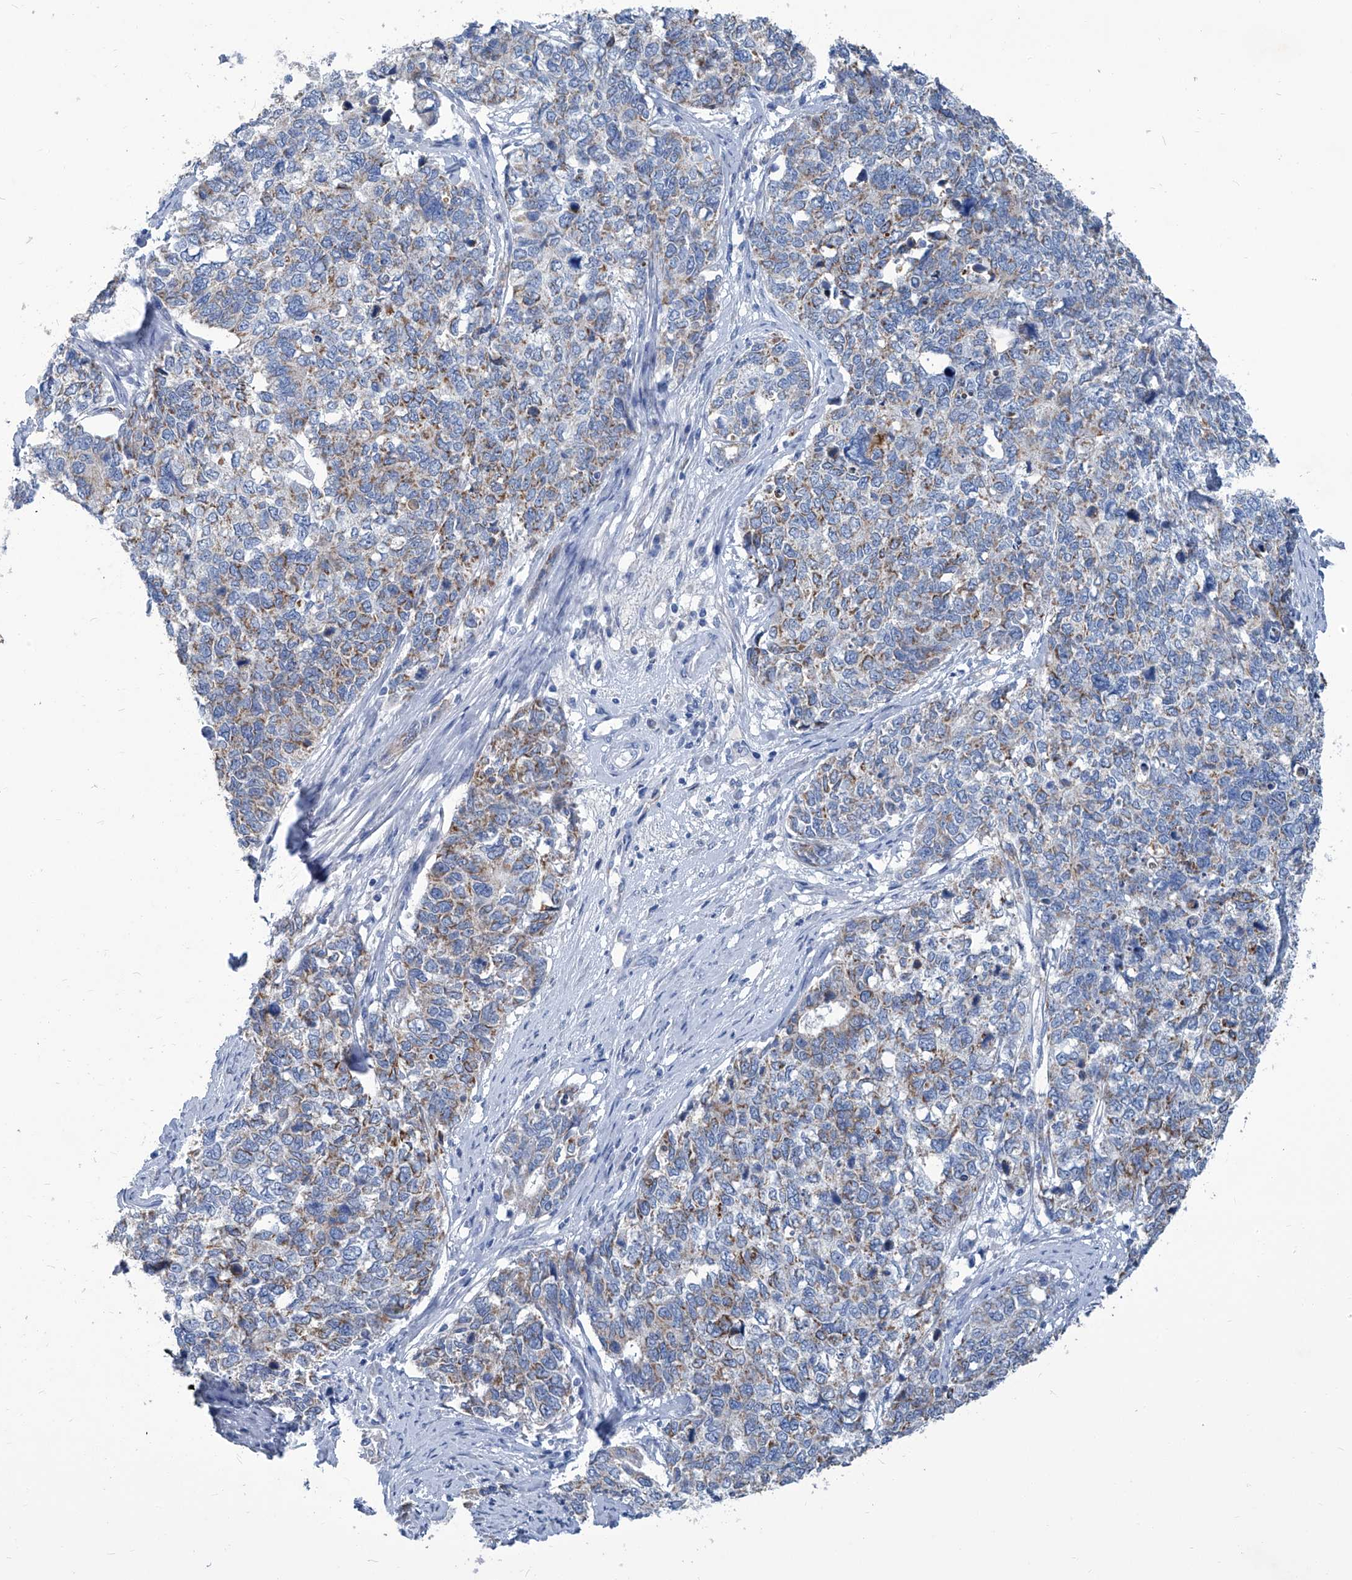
{"staining": {"intensity": "weak", "quantity": "25%-75%", "location": "cytoplasmic/membranous"}, "tissue": "cervical cancer", "cell_type": "Tumor cells", "image_type": "cancer", "snomed": [{"axis": "morphology", "description": "Squamous cell carcinoma, NOS"}, {"axis": "topography", "description": "Cervix"}], "caption": "Weak cytoplasmic/membranous positivity for a protein is seen in approximately 25%-75% of tumor cells of cervical squamous cell carcinoma using IHC.", "gene": "MTARC1", "patient": {"sex": "female", "age": 63}}